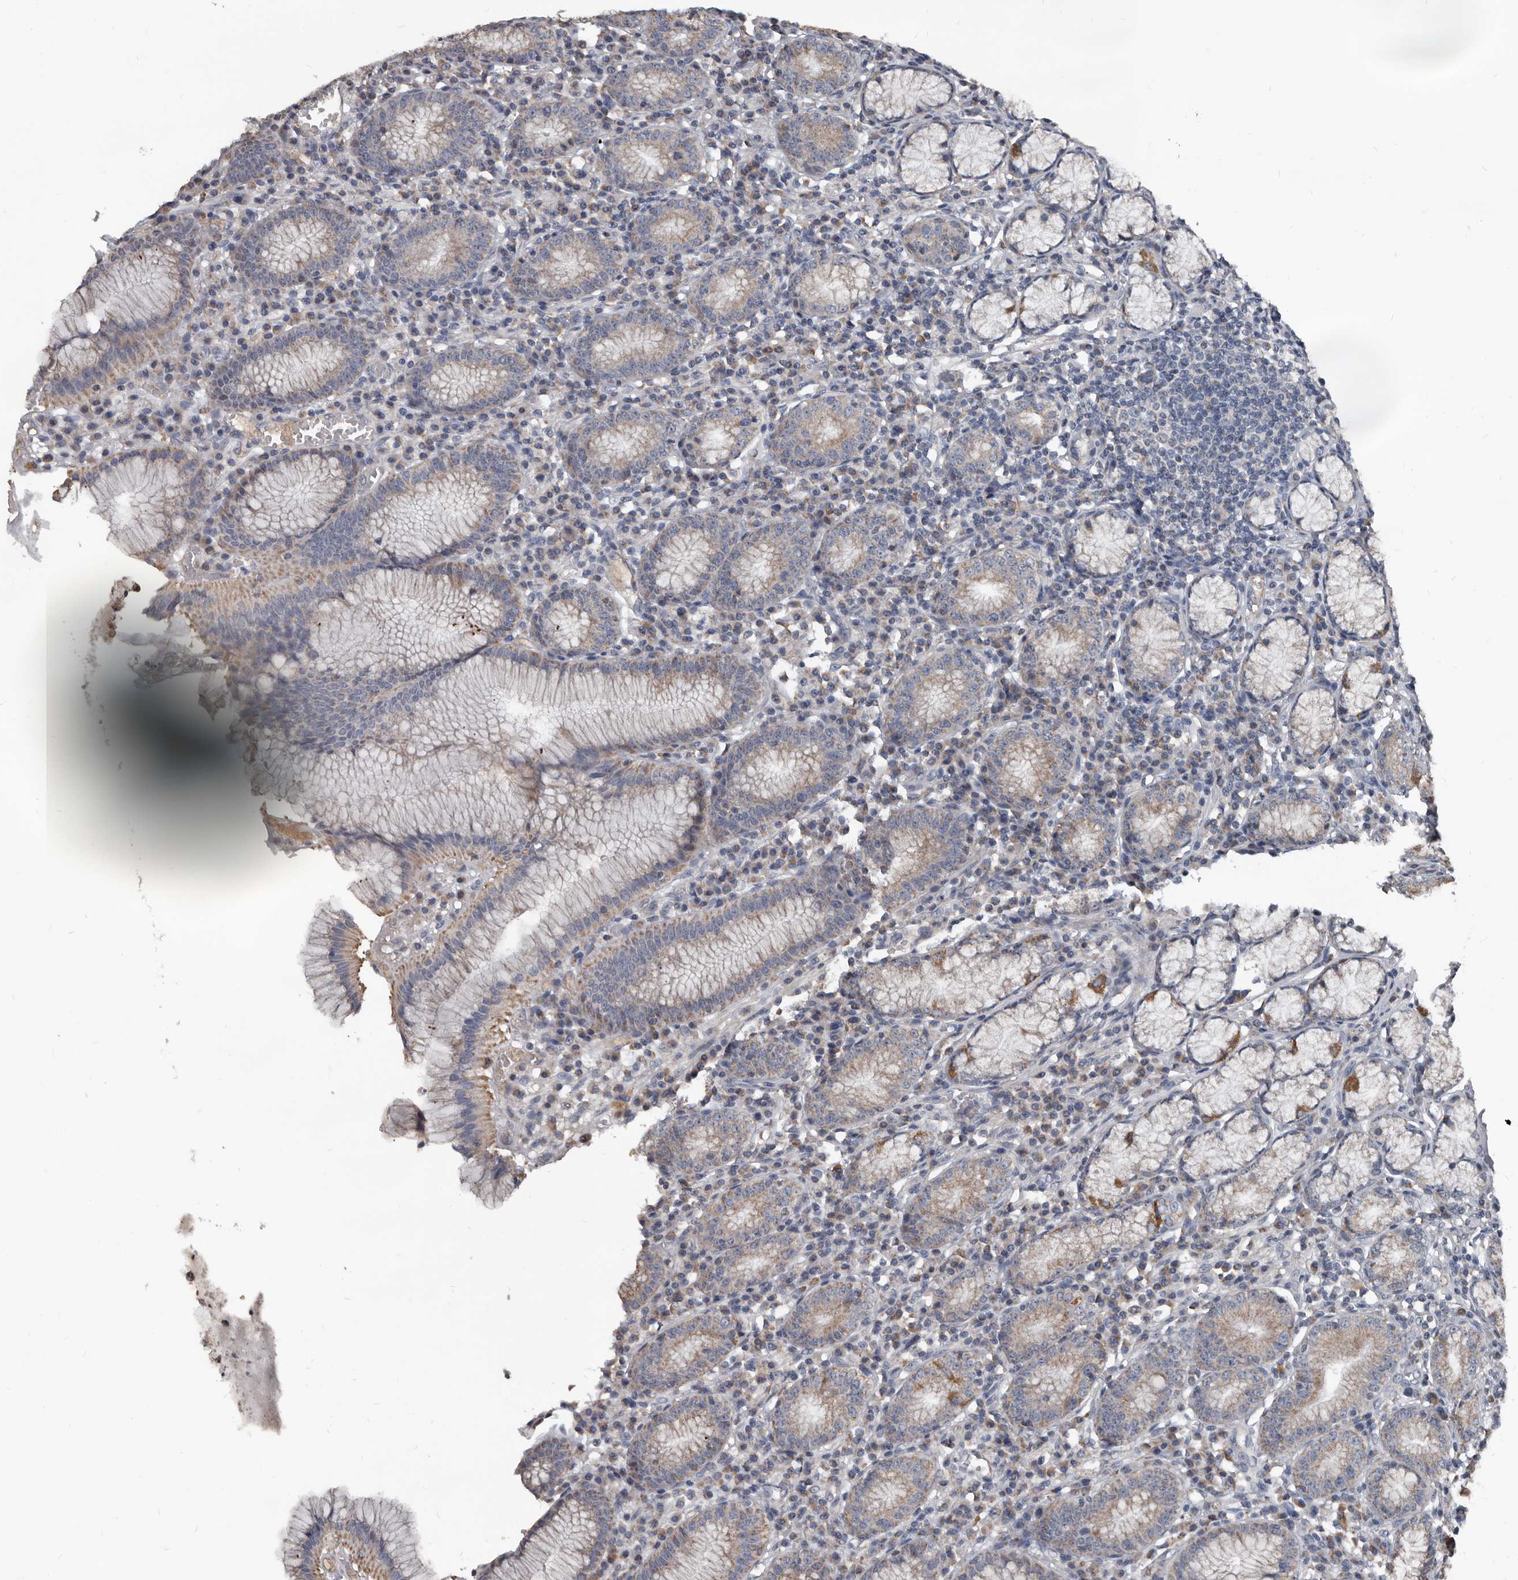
{"staining": {"intensity": "moderate", "quantity": "25%-75%", "location": "cytoplasmic/membranous"}, "tissue": "stomach", "cell_type": "Glandular cells", "image_type": "normal", "snomed": [{"axis": "morphology", "description": "Normal tissue, NOS"}, {"axis": "topography", "description": "Stomach"}], "caption": "Stomach stained with immunohistochemistry (IHC) exhibits moderate cytoplasmic/membranous expression in approximately 25%-75% of glandular cells.", "gene": "GREB1", "patient": {"sex": "male", "age": 55}}